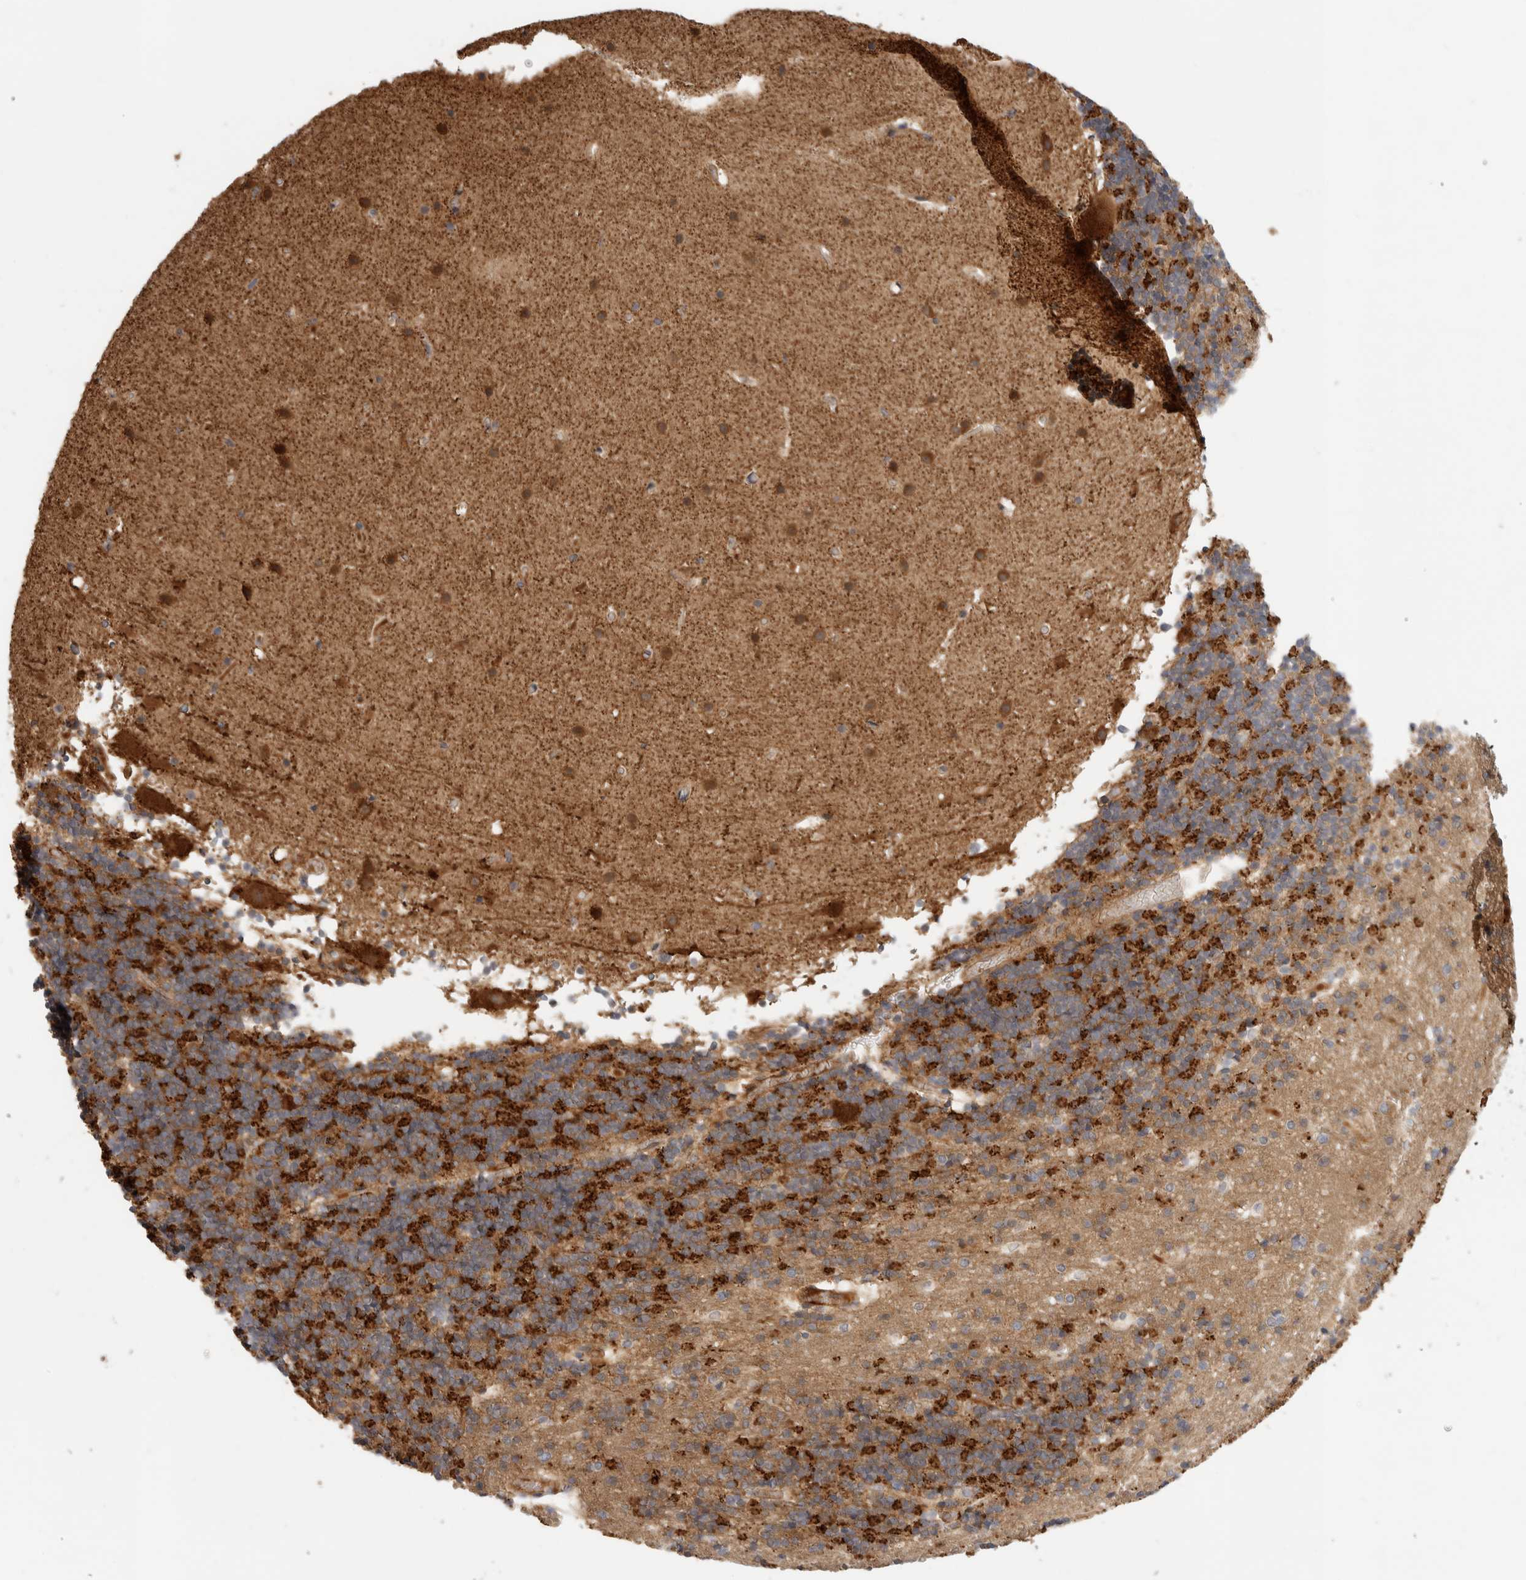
{"staining": {"intensity": "strong", "quantity": ">75%", "location": "cytoplasmic/membranous"}, "tissue": "cerebellum", "cell_type": "Cells in granular layer", "image_type": "normal", "snomed": [{"axis": "morphology", "description": "Normal tissue, NOS"}, {"axis": "topography", "description": "Cerebellum"}], "caption": "Cells in granular layer exhibit high levels of strong cytoplasmic/membranous expression in approximately >75% of cells in normal cerebellum. (IHC, brightfield microscopy, high magnification).", "gene": "APOL2", "patient": {"sex": "male", "age": 57}}